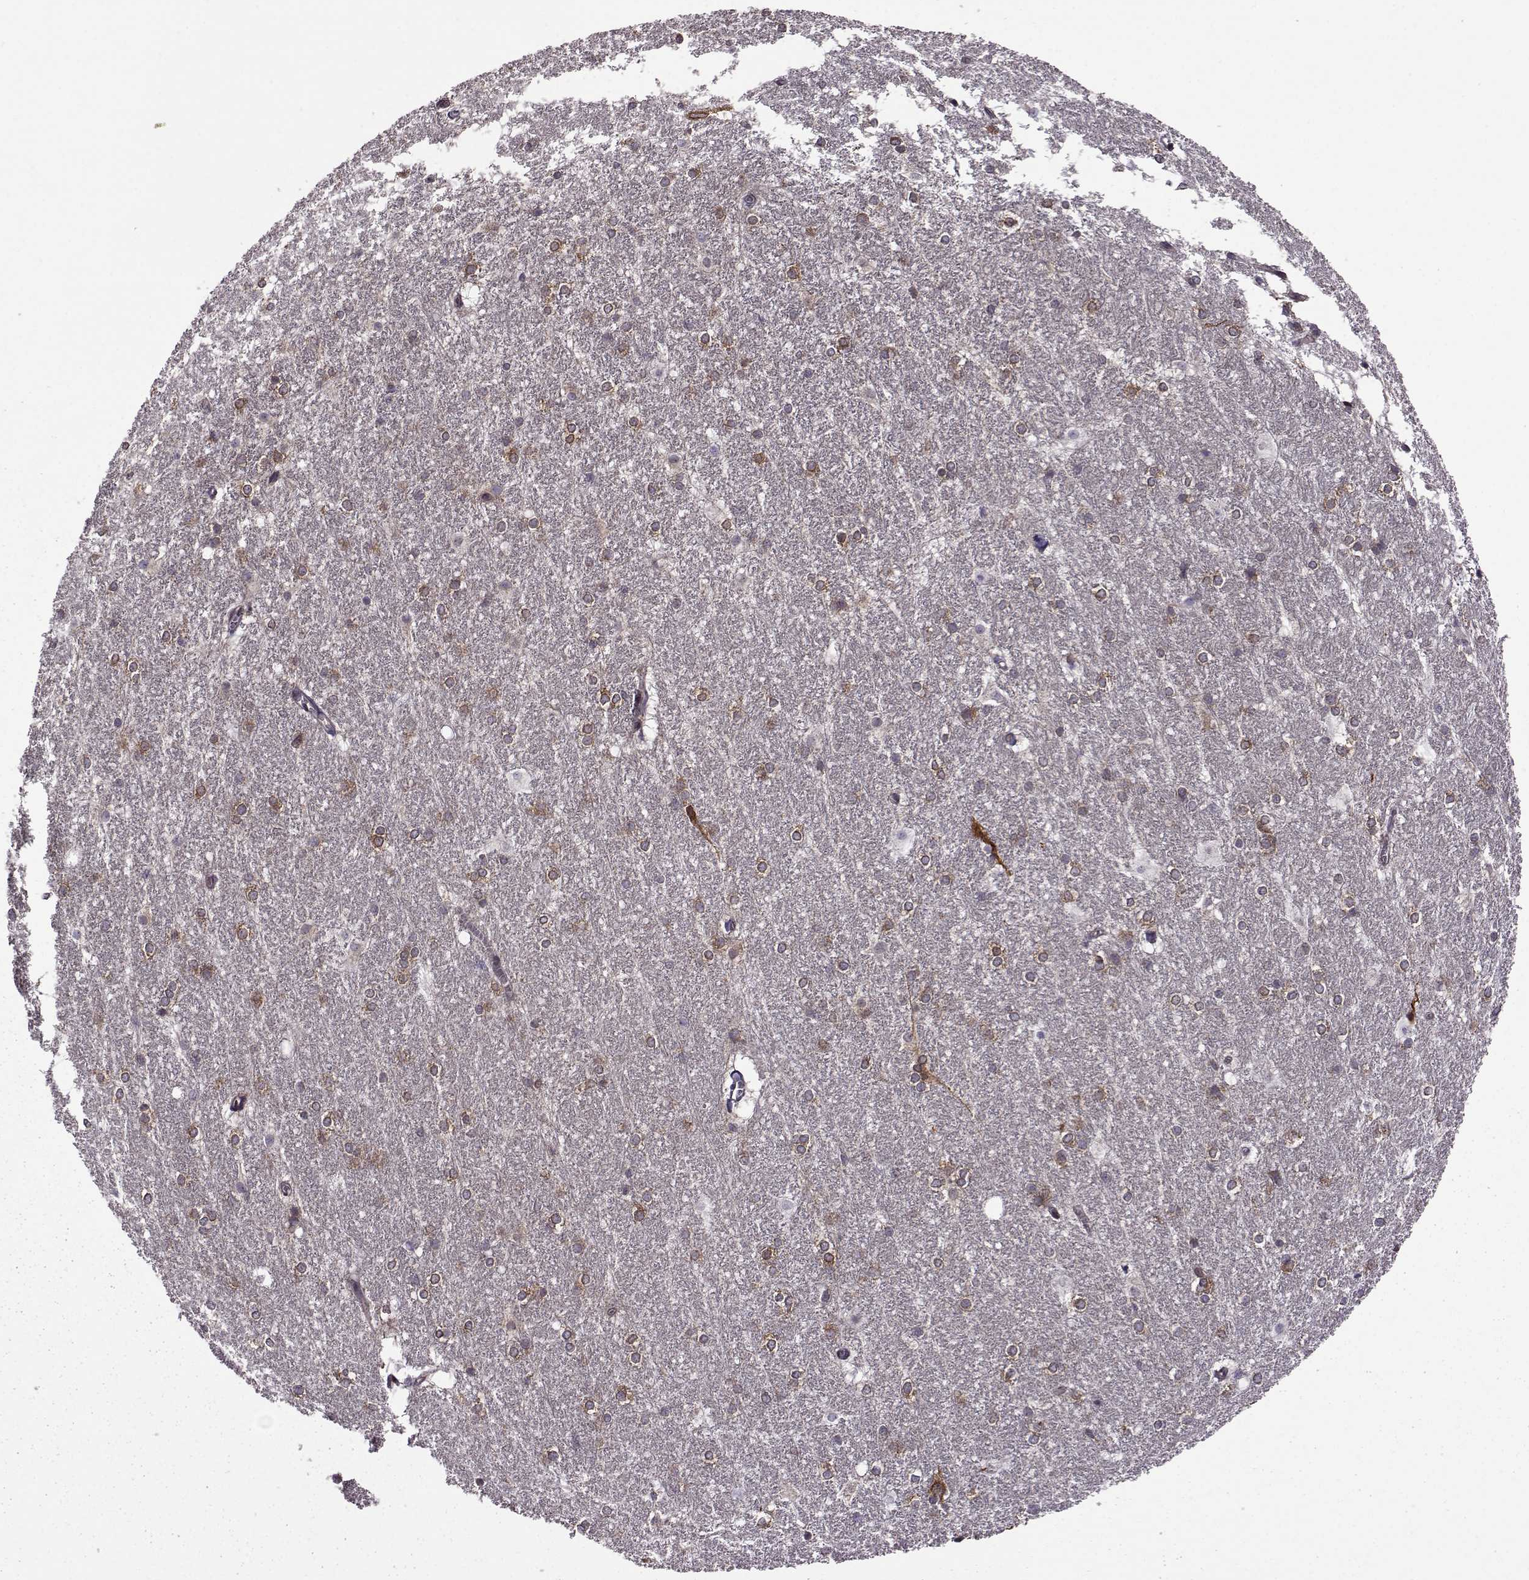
{"staining": {"intensity": "negative", "quantity": "none", "location": "none"}, "tissue": "hippocampus", "cell_type": "Glial cells", "image_type": "normal", "snomed": [{"axis": "morphology", "description": "Normal tissue, NOS"}, {"axis": "topography", "description": "Cerebral cortex"}, {"axis": "topography", "description": "Hippocampus"}], "caption": "Immunohistochemistry (IHC) image of unremarkable hippocampus stained for a protein (brown), which shows no staining in glial cells.", "gene": "URI1", "patient": {"sex": "female", "age": 19}}